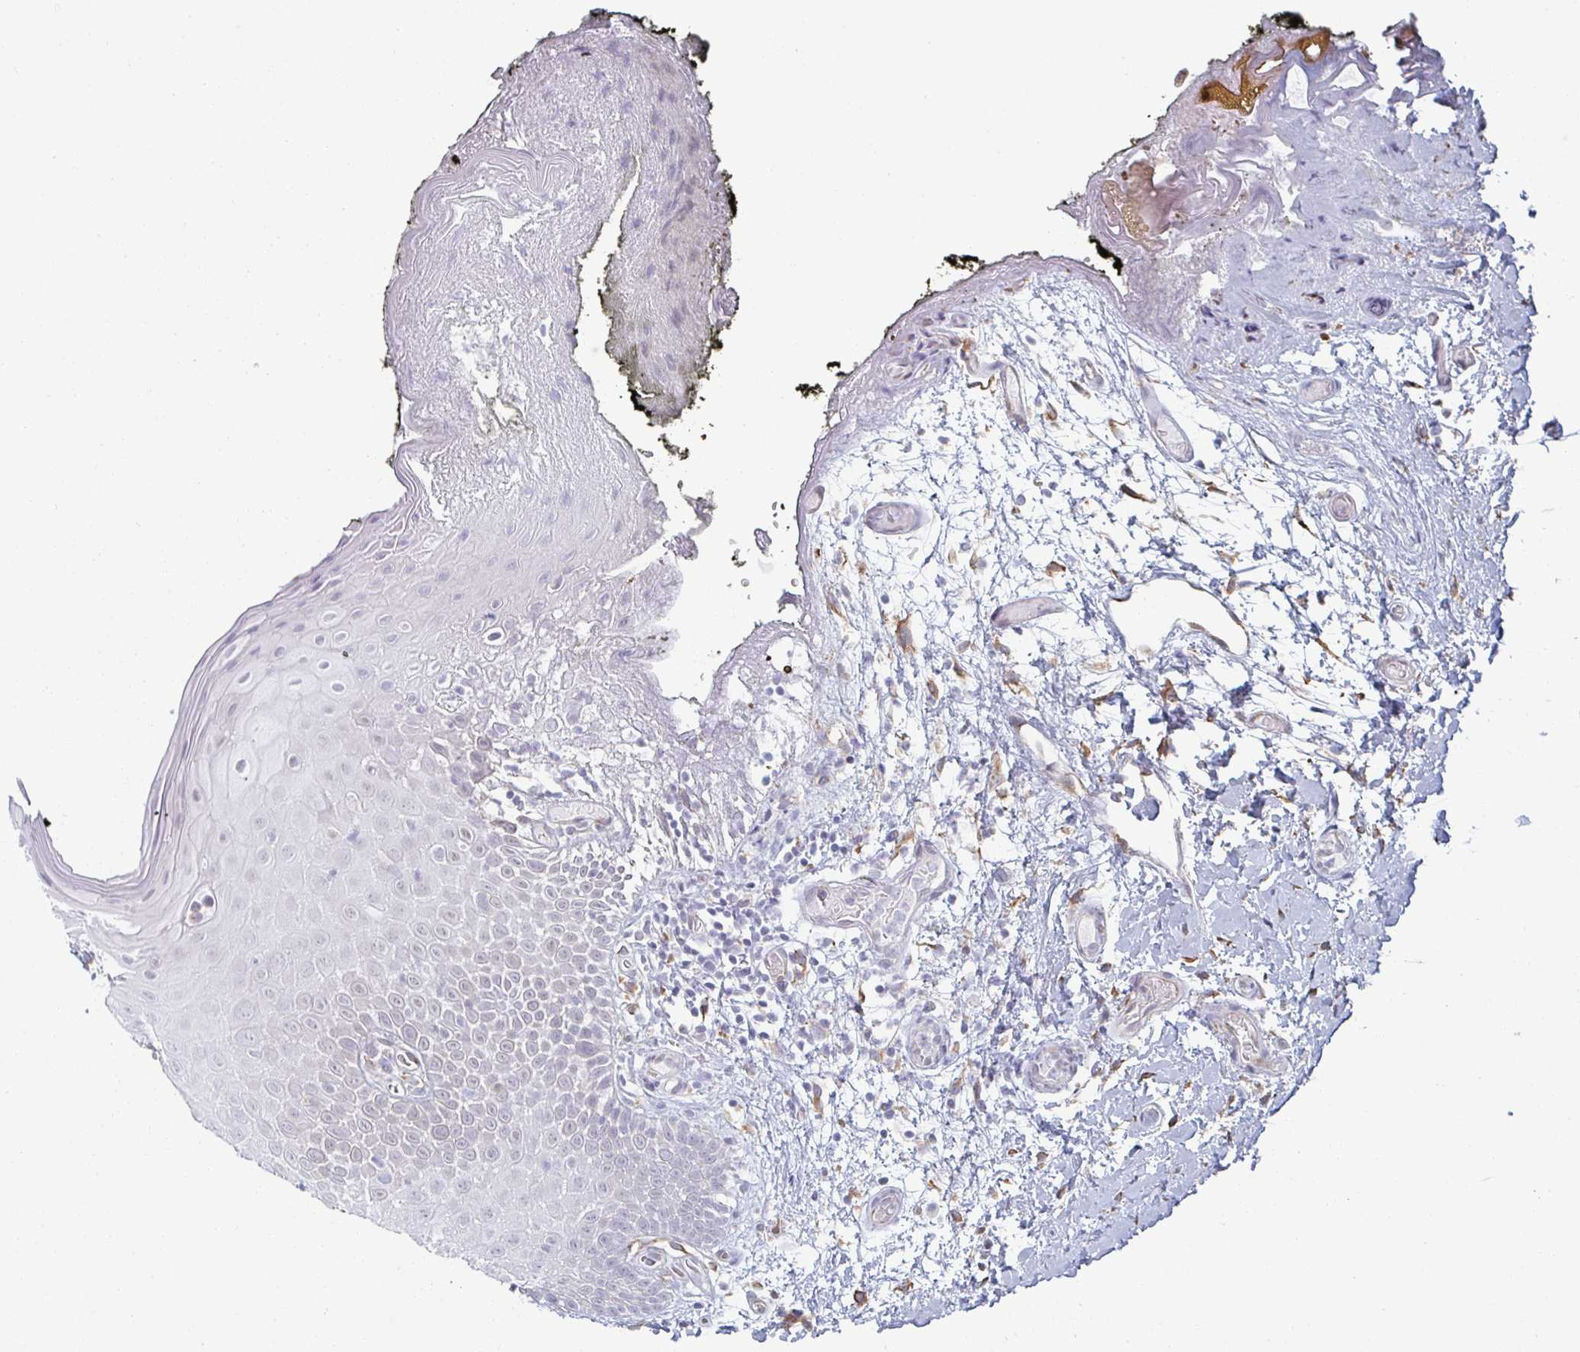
{"staining": {"intensity": "negative", "quantity": "none", "location": "none"}, "tissue": "oral mucosa", "cell_type": "Squamous epithelial cells", "image_type": "normal", "snomed": [{"axis": "morphology", "description": "Normal tissue, NOS"}, {"axis": "morphology", "description": "Squamous cell carcinoma, NOS"}, {"axis": "topography", "description": "Oral tissue"}, {"axis": "topography", "description": "Tounge, NOS"}, {"axis": "topography", "description": "Head-Neck"}], "caption": "An IHC histopathology image of unremarkable oral mucosa is shown. There is no staining in squamous epithelial cells of oral mucosa.", "gene": "RAB5IF", "patient": {"sex": "male", "age": 76}}